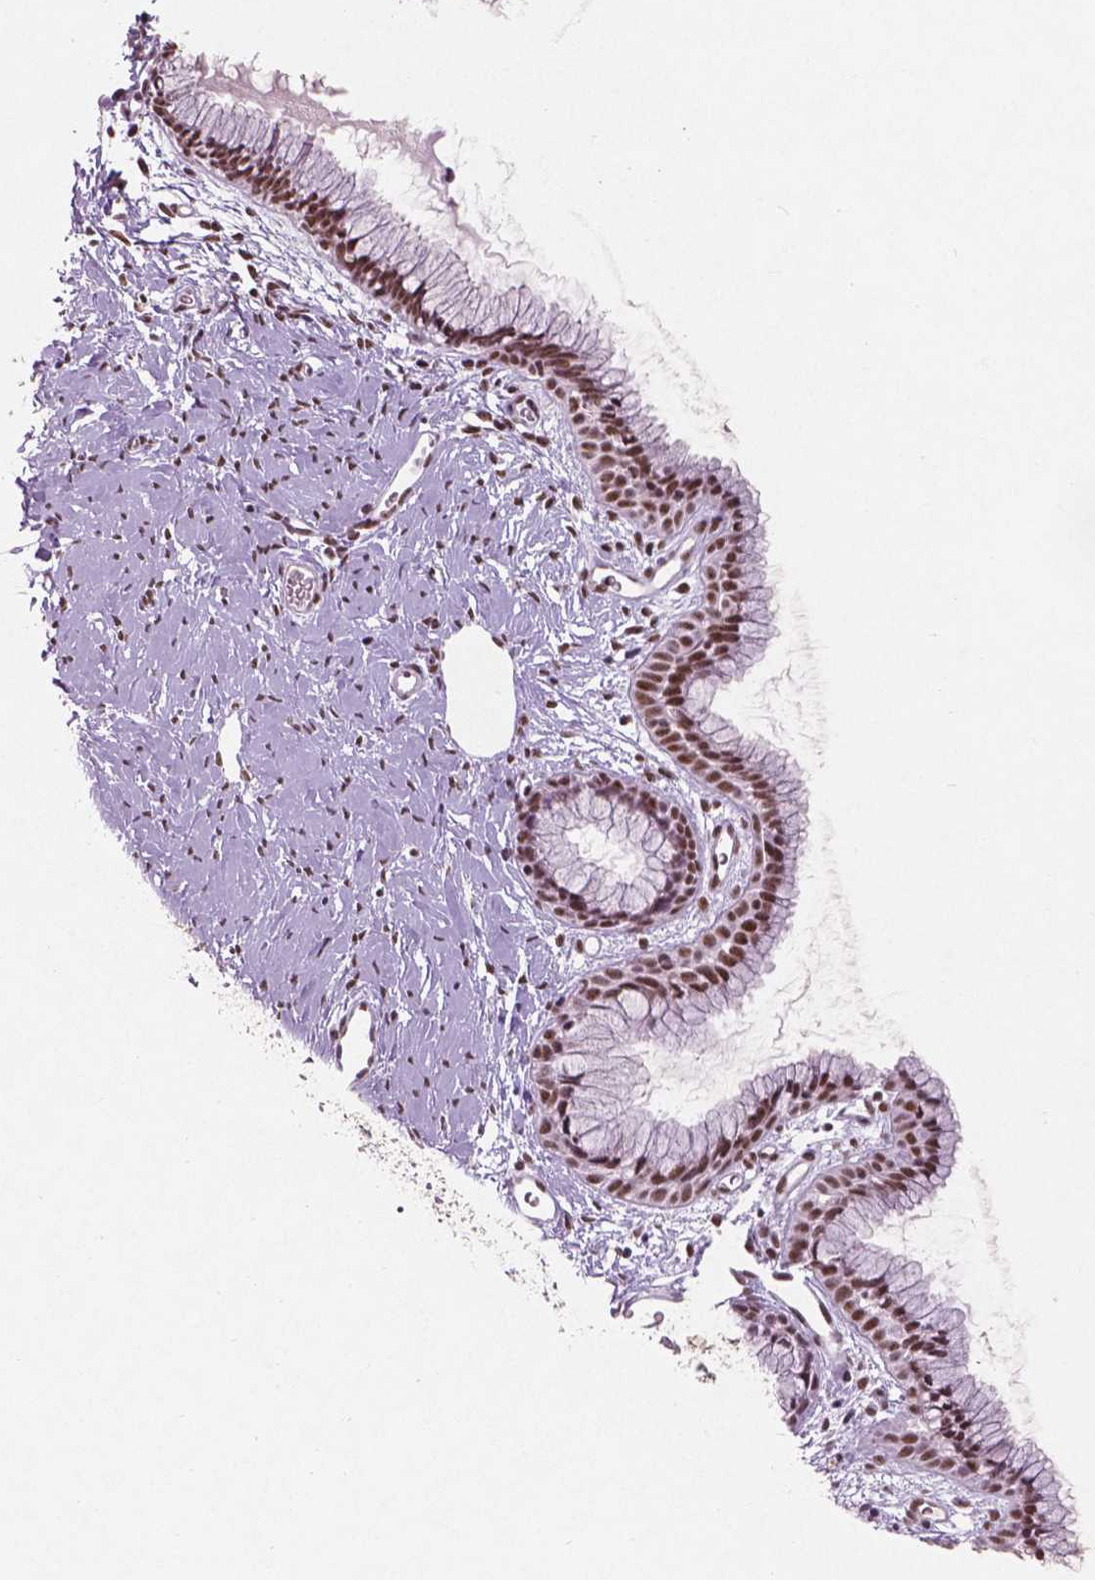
{"staining": {"intensity": "strong", "quantity": ">75%", "location": "nuclear"}, "tissue": "cervix", "cell_type": "Glandular cells", "image_type": "normal", "snomed": [{"axis": "morphology", "description": "Normal tissue, NOS"}, {"axis": "topography", "description": "Cervix"}], "caption": "Immunohistochemical staining of unremarkable cervix exhibits >75% levels of strong nuclear protein staining in approximately >75% of glandular cells. Nuclei are stained in blue.", "gene": "BRD4", "patient": {"sex": "female", "age": 40}}